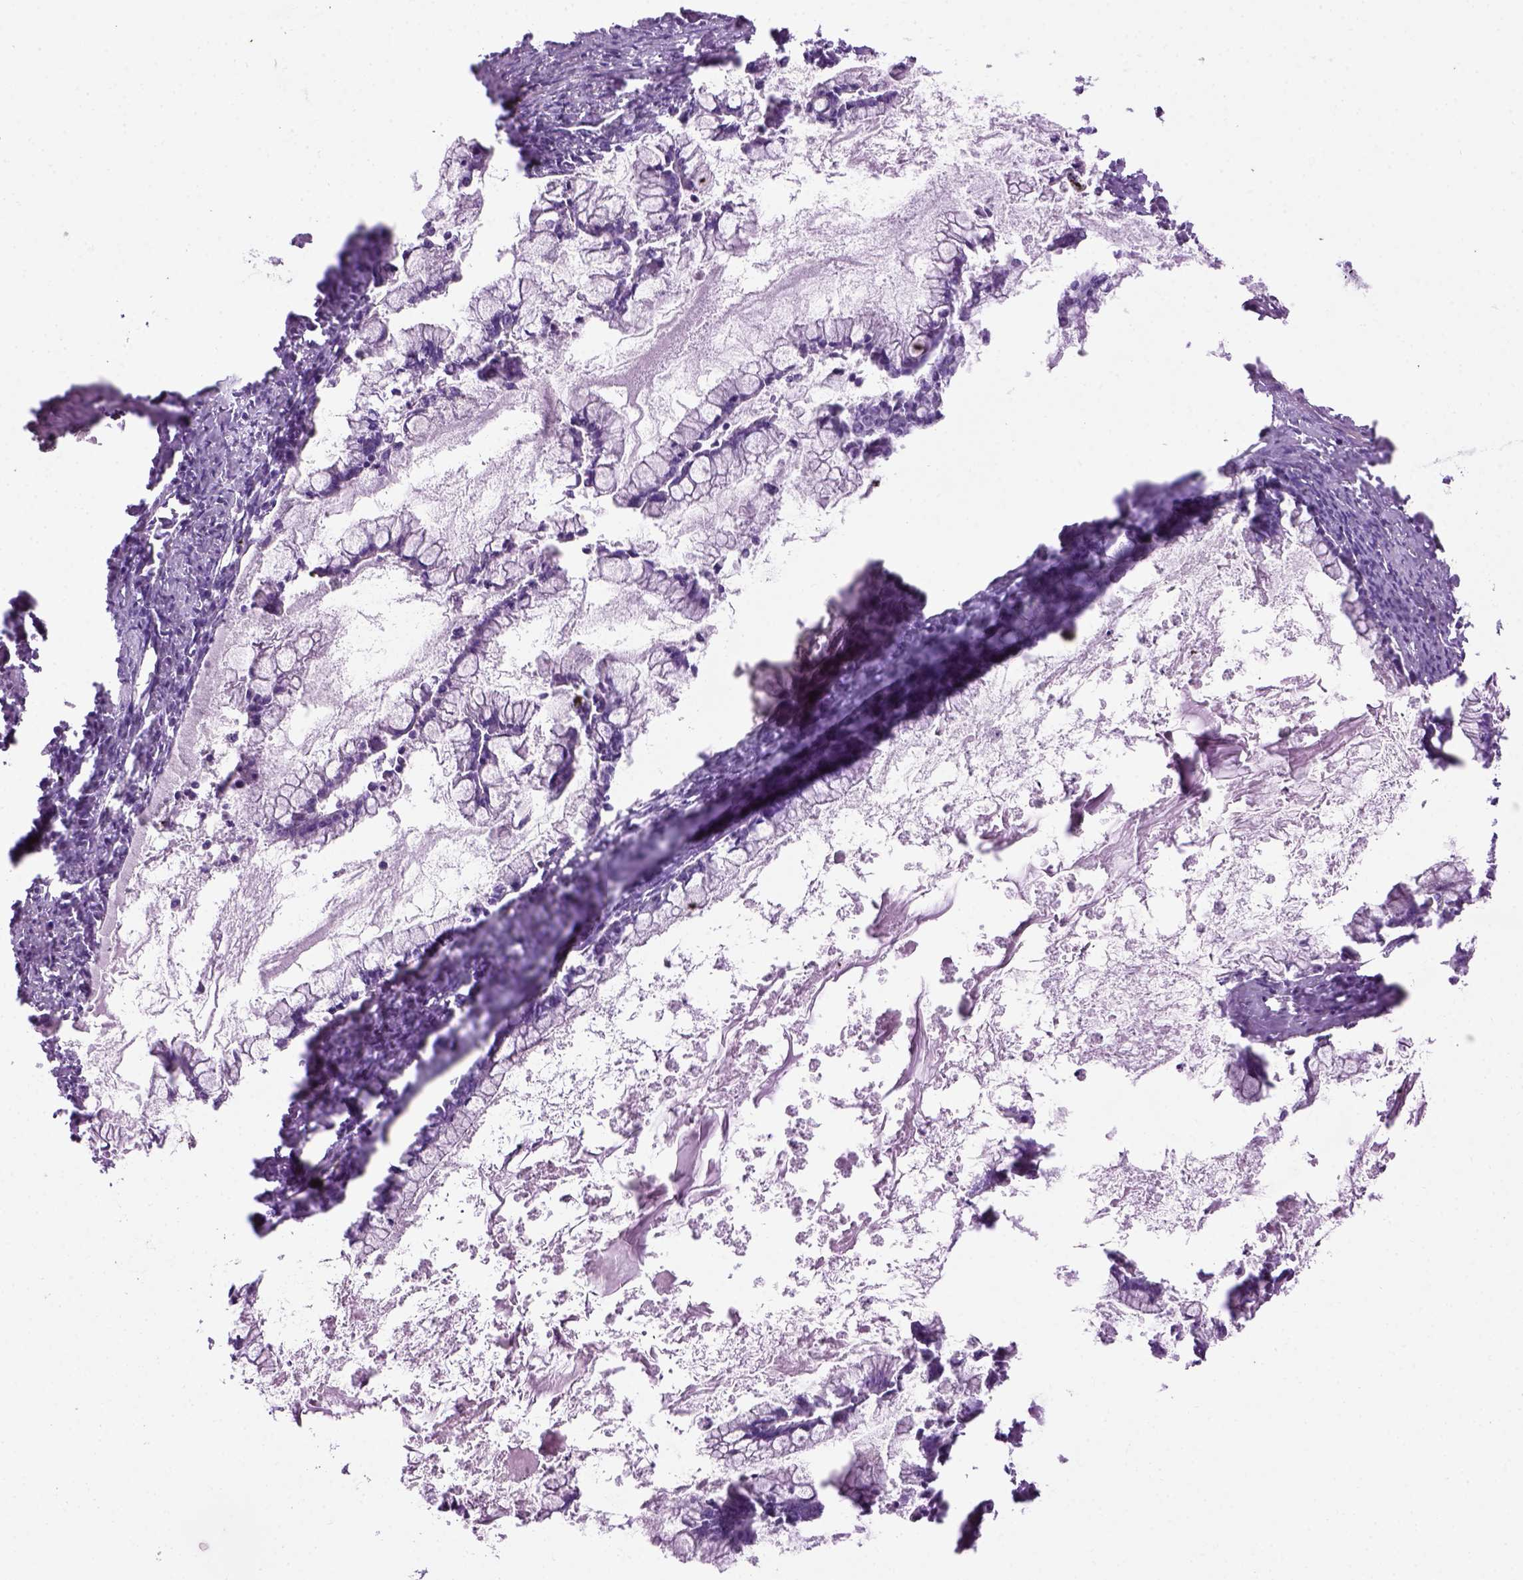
{"staining": {"intensity": "negative", "quantity": "none", "location": "none"}, "tissue": "ovarian cancer", "cell_type": "Tumor cells", "image_type": "cancer", "snomed": [{"axis": "morphology", "description": "Cystadenocarcinoma, mucinous, NOS"}, {"axis": "topography", "description": "Ovary"}], "caption": "Photomicrograph shows no significant protein expression in tumor cells of mucinous cystadenocarcinoma (ovarian). The staining was performed using DAB to visualize the protein expression in brown, while the nuclei were stained in blue with hematoxylin (Magnification: 20x).", "gene": "GABRB2", "patient": {"sex": "female", "age": 67}}